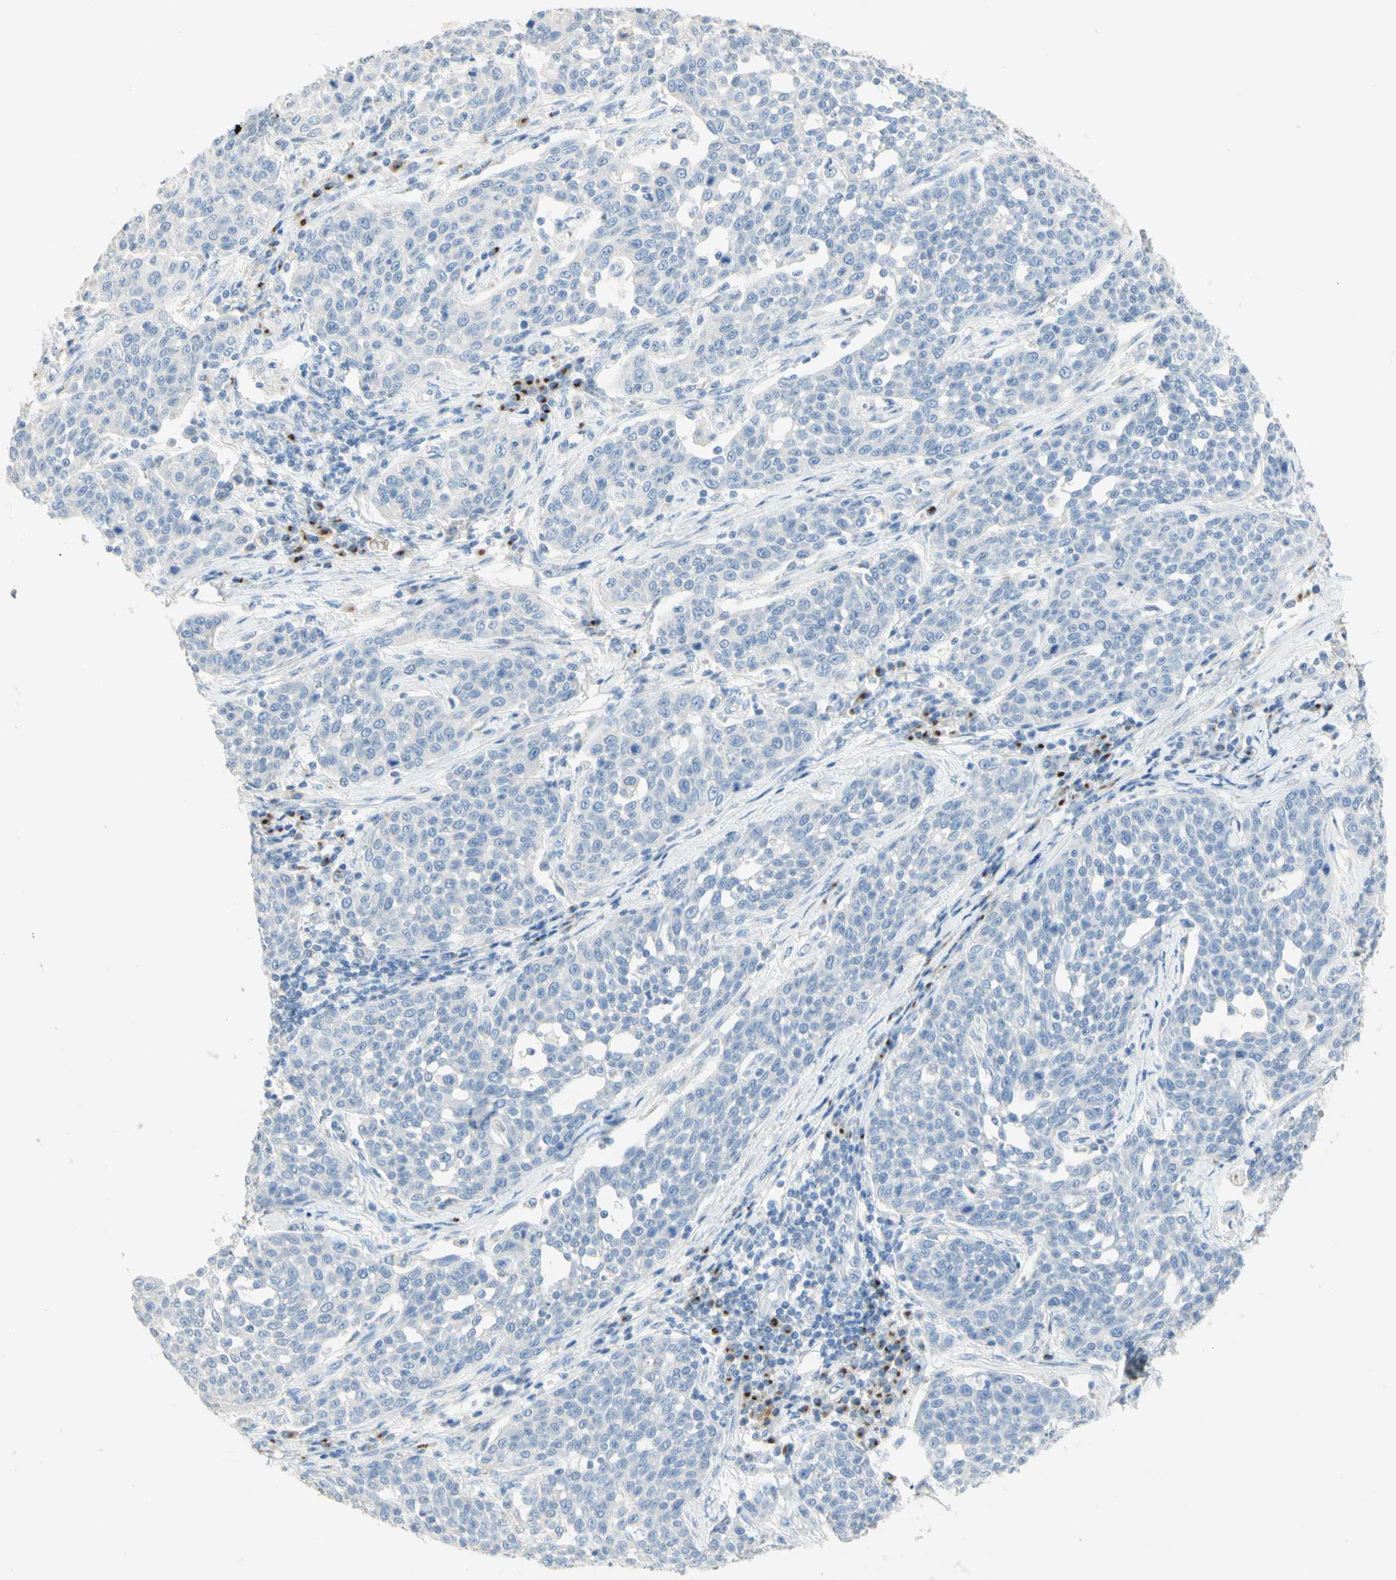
{"staining": {"intensity": "negative", "quantity": "none", "location": "none"}, "tissue": "cervical cancer", "cell_type": "Tumor cells", "image_type": "cancer", "snomed": [{"axis": "morphology", "description": "Squamous cell carcinoma, NOS"}, {"axis": "topography", "description": "Cervix"}], "caption": "Tumor cells are negative for protein expression in human cervical cancer.", "gene": "MANEA", "patient": {"sex": "female", "age": 34}}